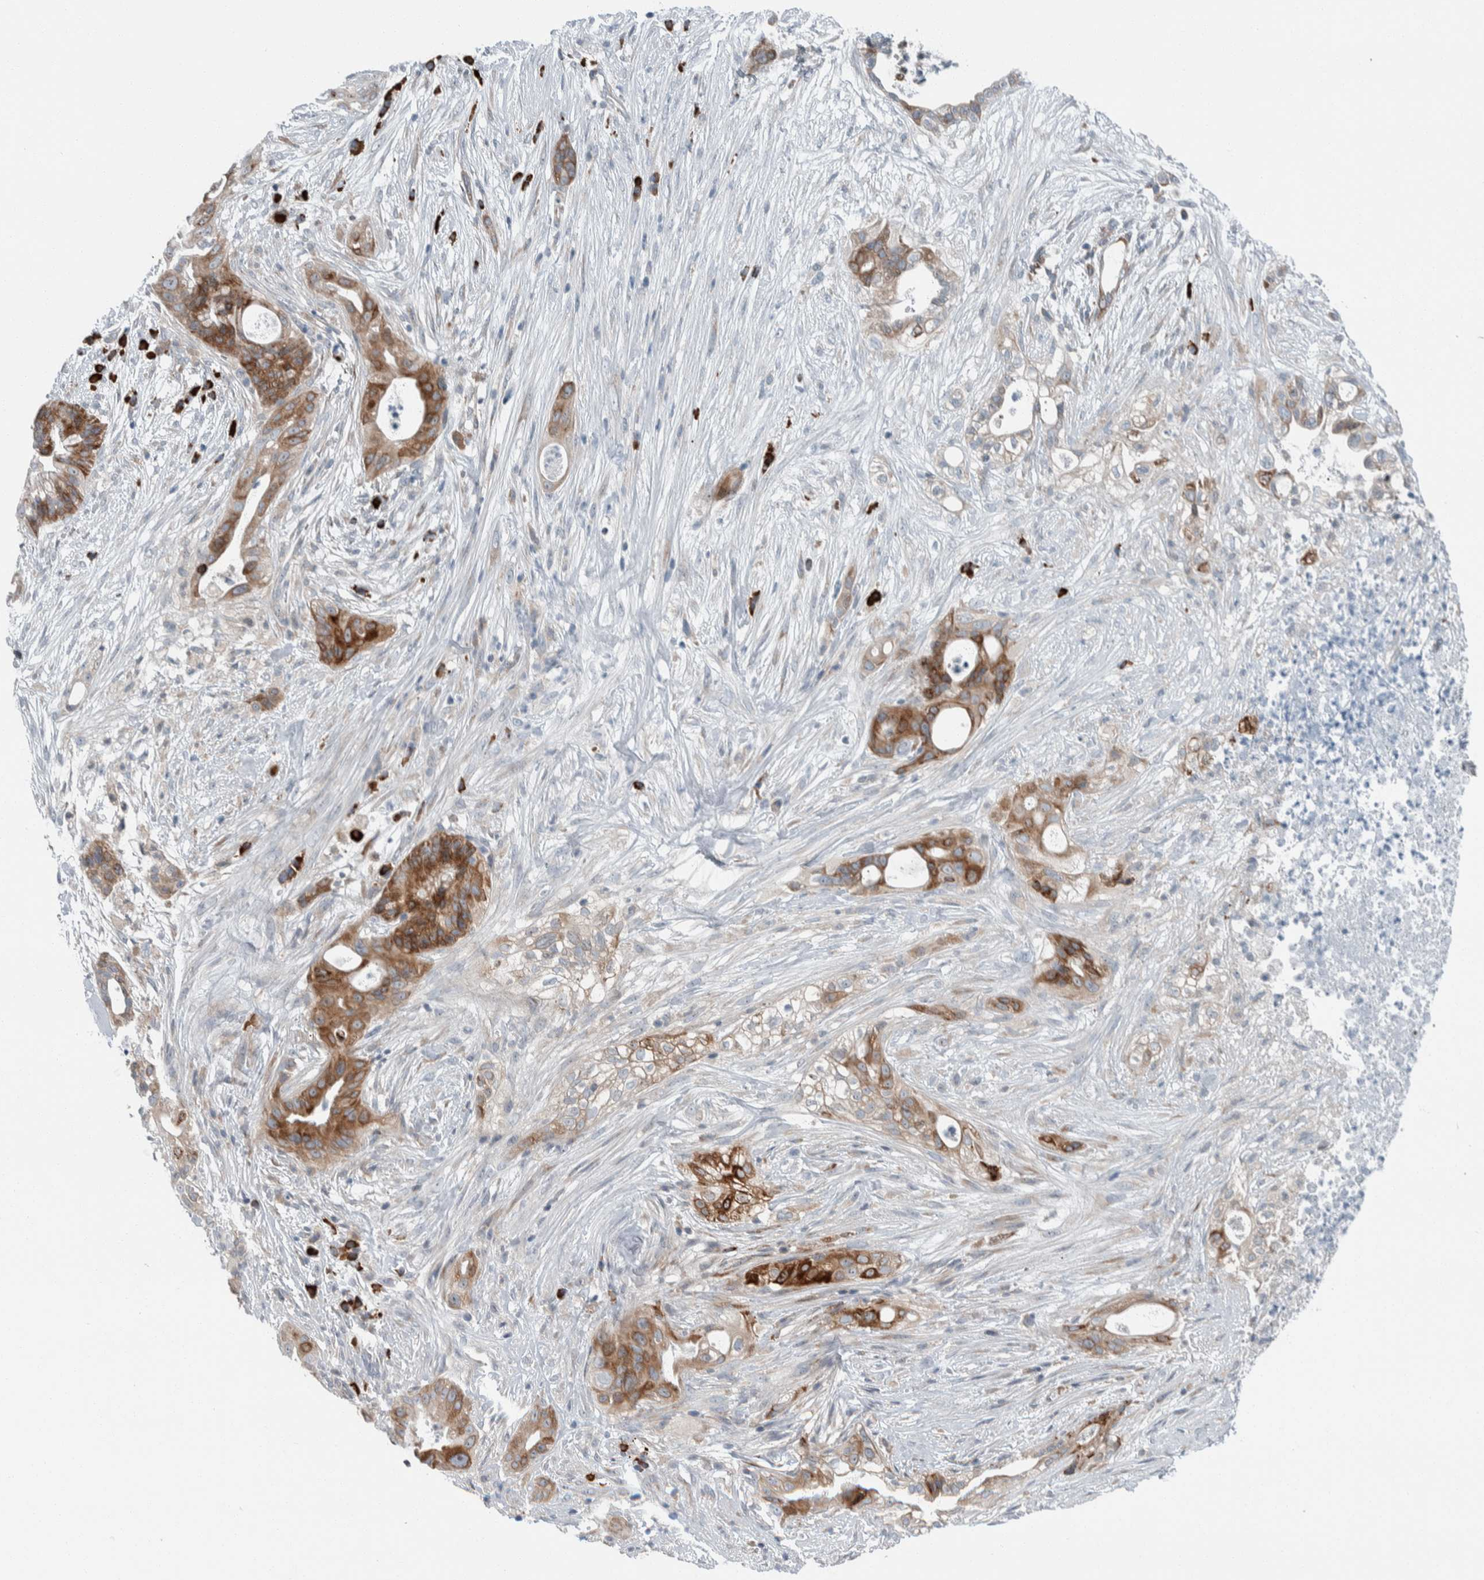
{"staining": {"intensity": "moderate", "quantity": ">75%", "location": "cytoplasmic/membranous"}, "tissue": "pancreatic cancer", "cell_type": "Tumor cells", "image_type": "cancer", "snomed": [{"axis": "morphology", "description": "Adenocarcinoma, NOS"}, {"axis": "topography", "description": "Pancreas"}], "caption": "A high-resolution photomicrograph shows immunohistochemistry (IHC) staining of adenocarcinoma (pancreatic), which reveals moderate cytoplasmic/membranous staining in approximately >75% of tumor cells.", "gene": "USP25", "patient": {"sex": "male", "age": 58}}